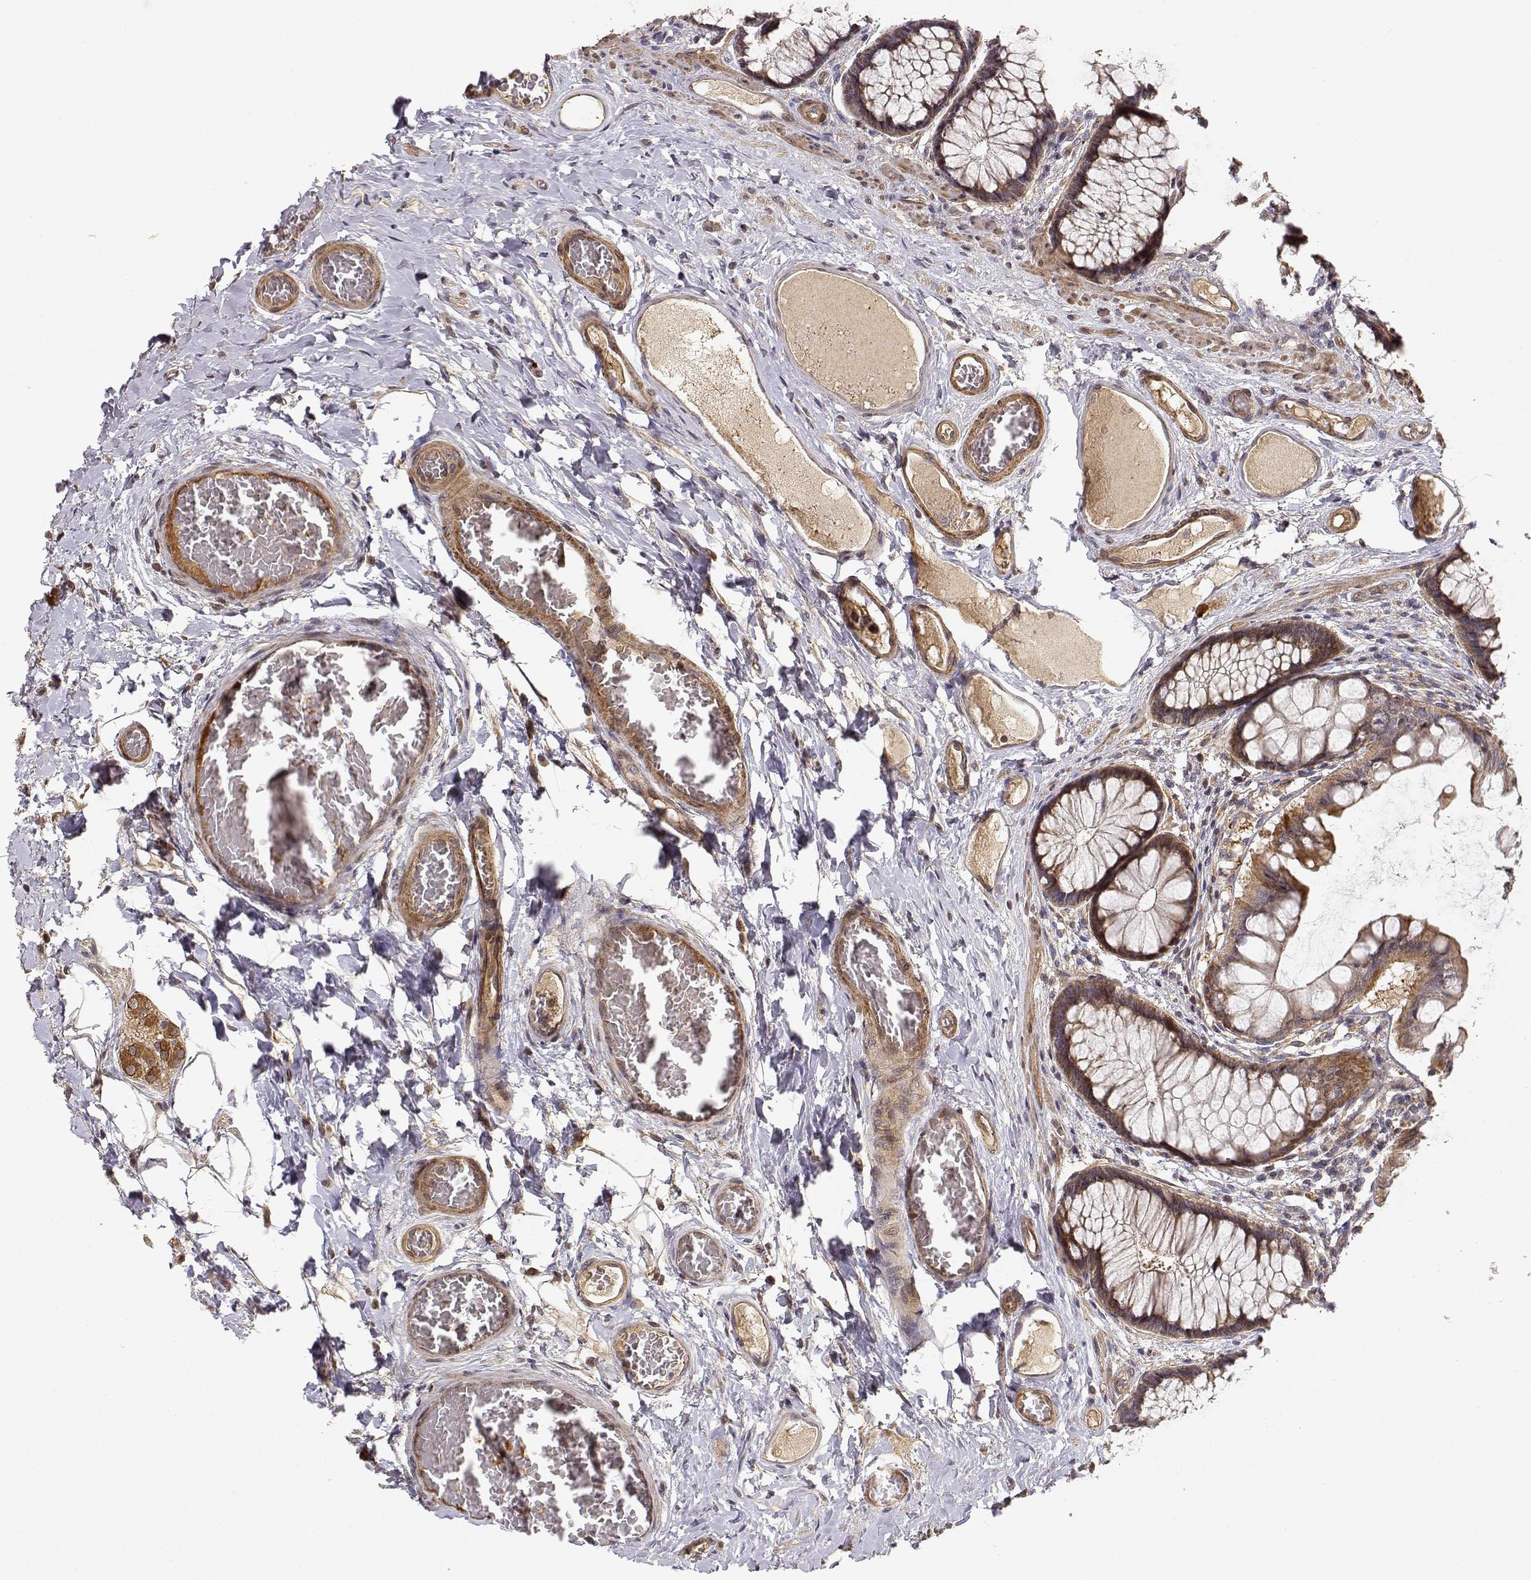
{"staining": {"intensity": "weak", "quantity": ">75%", "location": "cytoplasmic/membranous"}, "tissue": "colon", "cell_type": "Endothelial cells", "image_type": "normal", "snomed": [{"axis": "morphology", "description": "Normal tissue, NOS"}, {"axis": "topography", "description": "Colon"}], "caption": "DAB immunohistochemical staining of normal human colon reveals weak cytoplasmic/membranous protein positivity in about >75% of endothelial cells. The staining was performed using DAB (3,3'-diaminobenzidine) to visualize the protein expression in brown, while the nuclei were stained in blue with hematoxylin (Magnification: 20x).", "gene": "PICK1", "patient": {"sex": "female", "age": 65}}